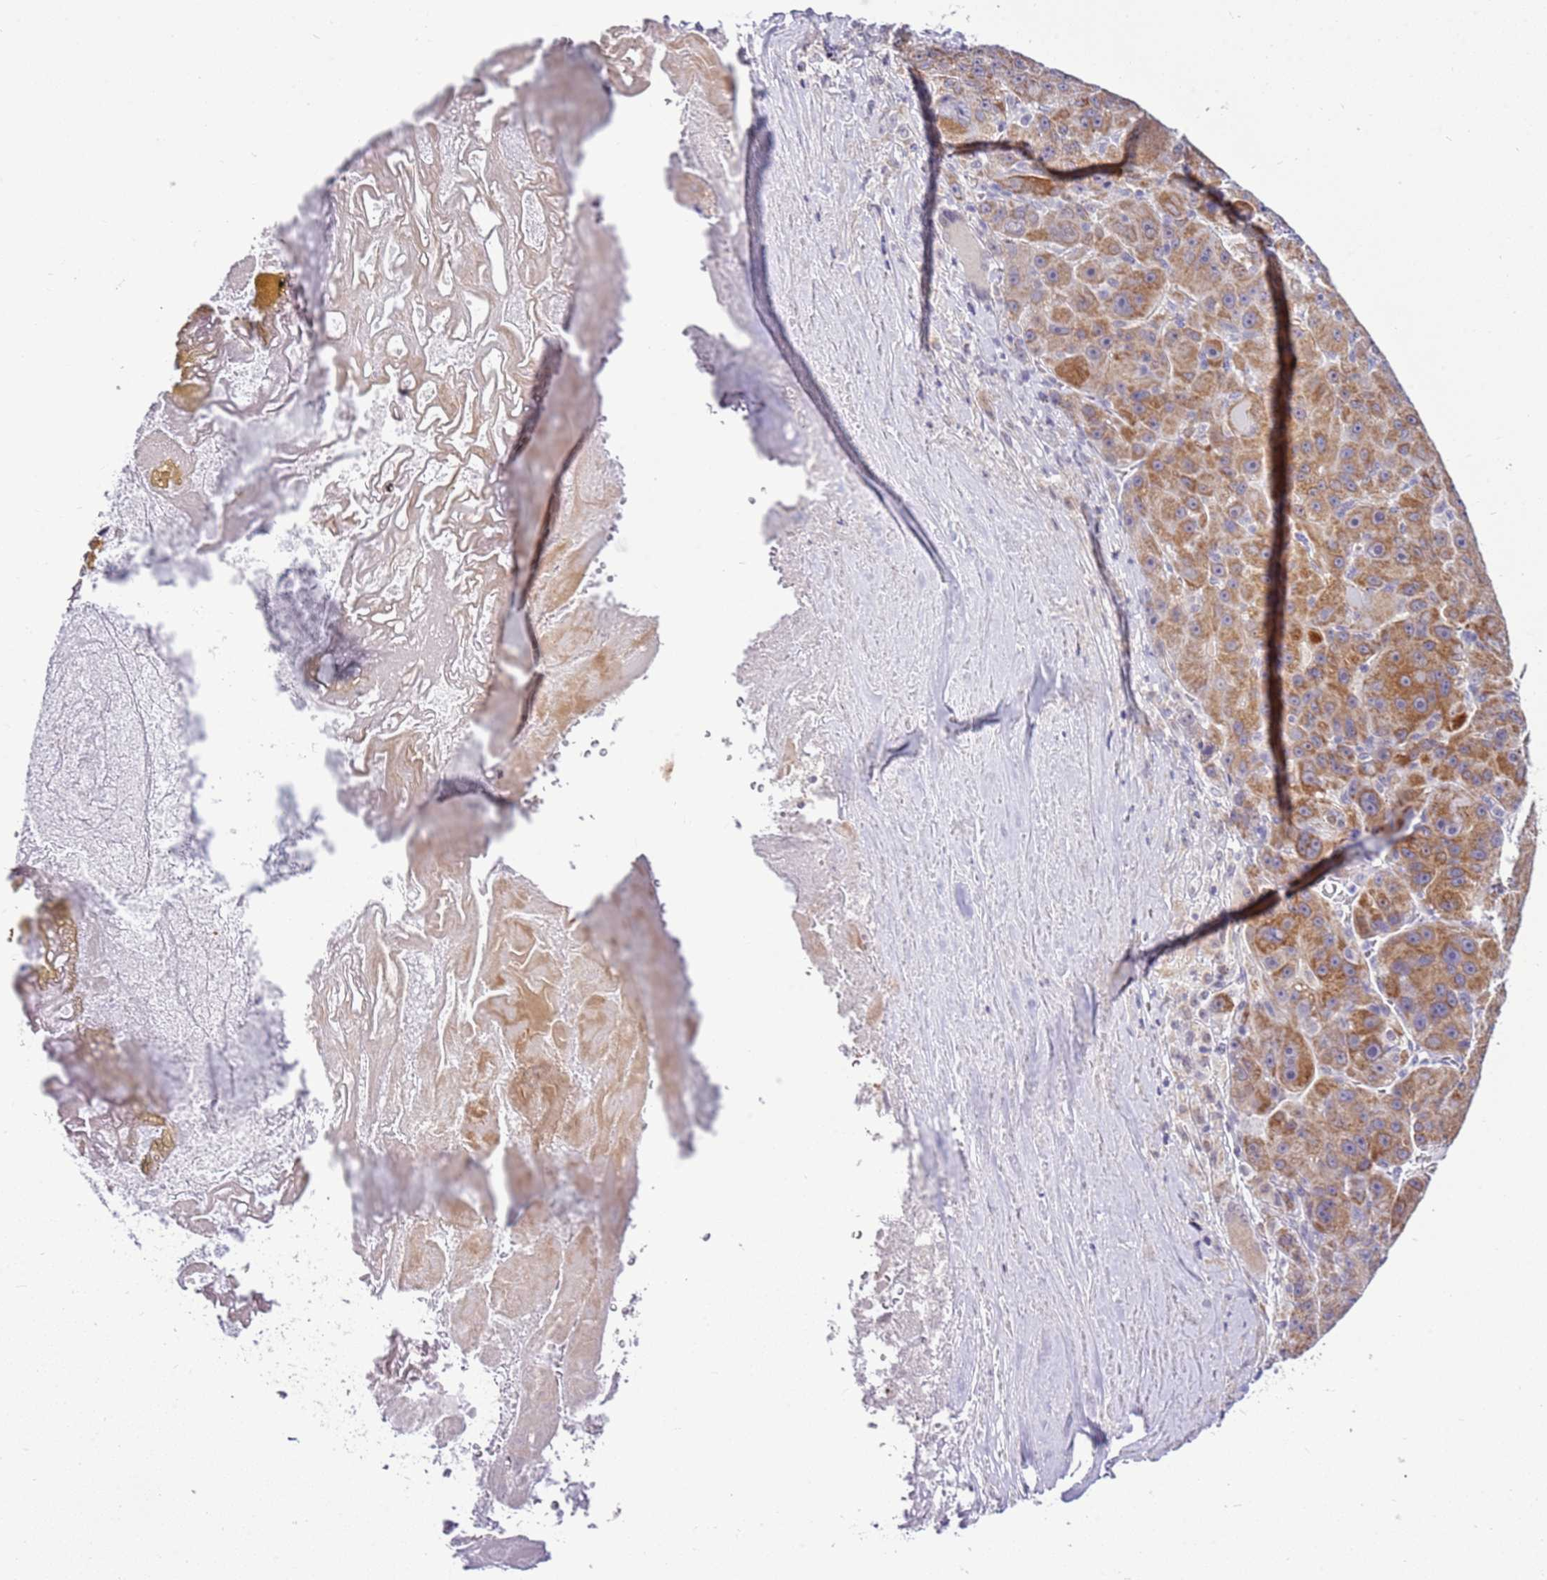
{"staining": {"intensity": "moderate", "quantity": ">75%", "location": "cytoplasmic/membranous"}, "tissue": "liver cancer", "cell_type": "Tumor cells", "image_type": "cancer", "snomed": [{"axis": "morphology", "description": "Carcinoma, Hepatocellular, NOS"}, {"axis": "topography", "description": "Liver"}], "caption": "The micrograph exhibits a brown stain indicating the presence of a protein in the cytoplasmic/membranous of tumor cells in liver cancer (hepatocellular carcinoma).", "gene": "SMIM4", "patient": {"sex": "male", "age": 76}}